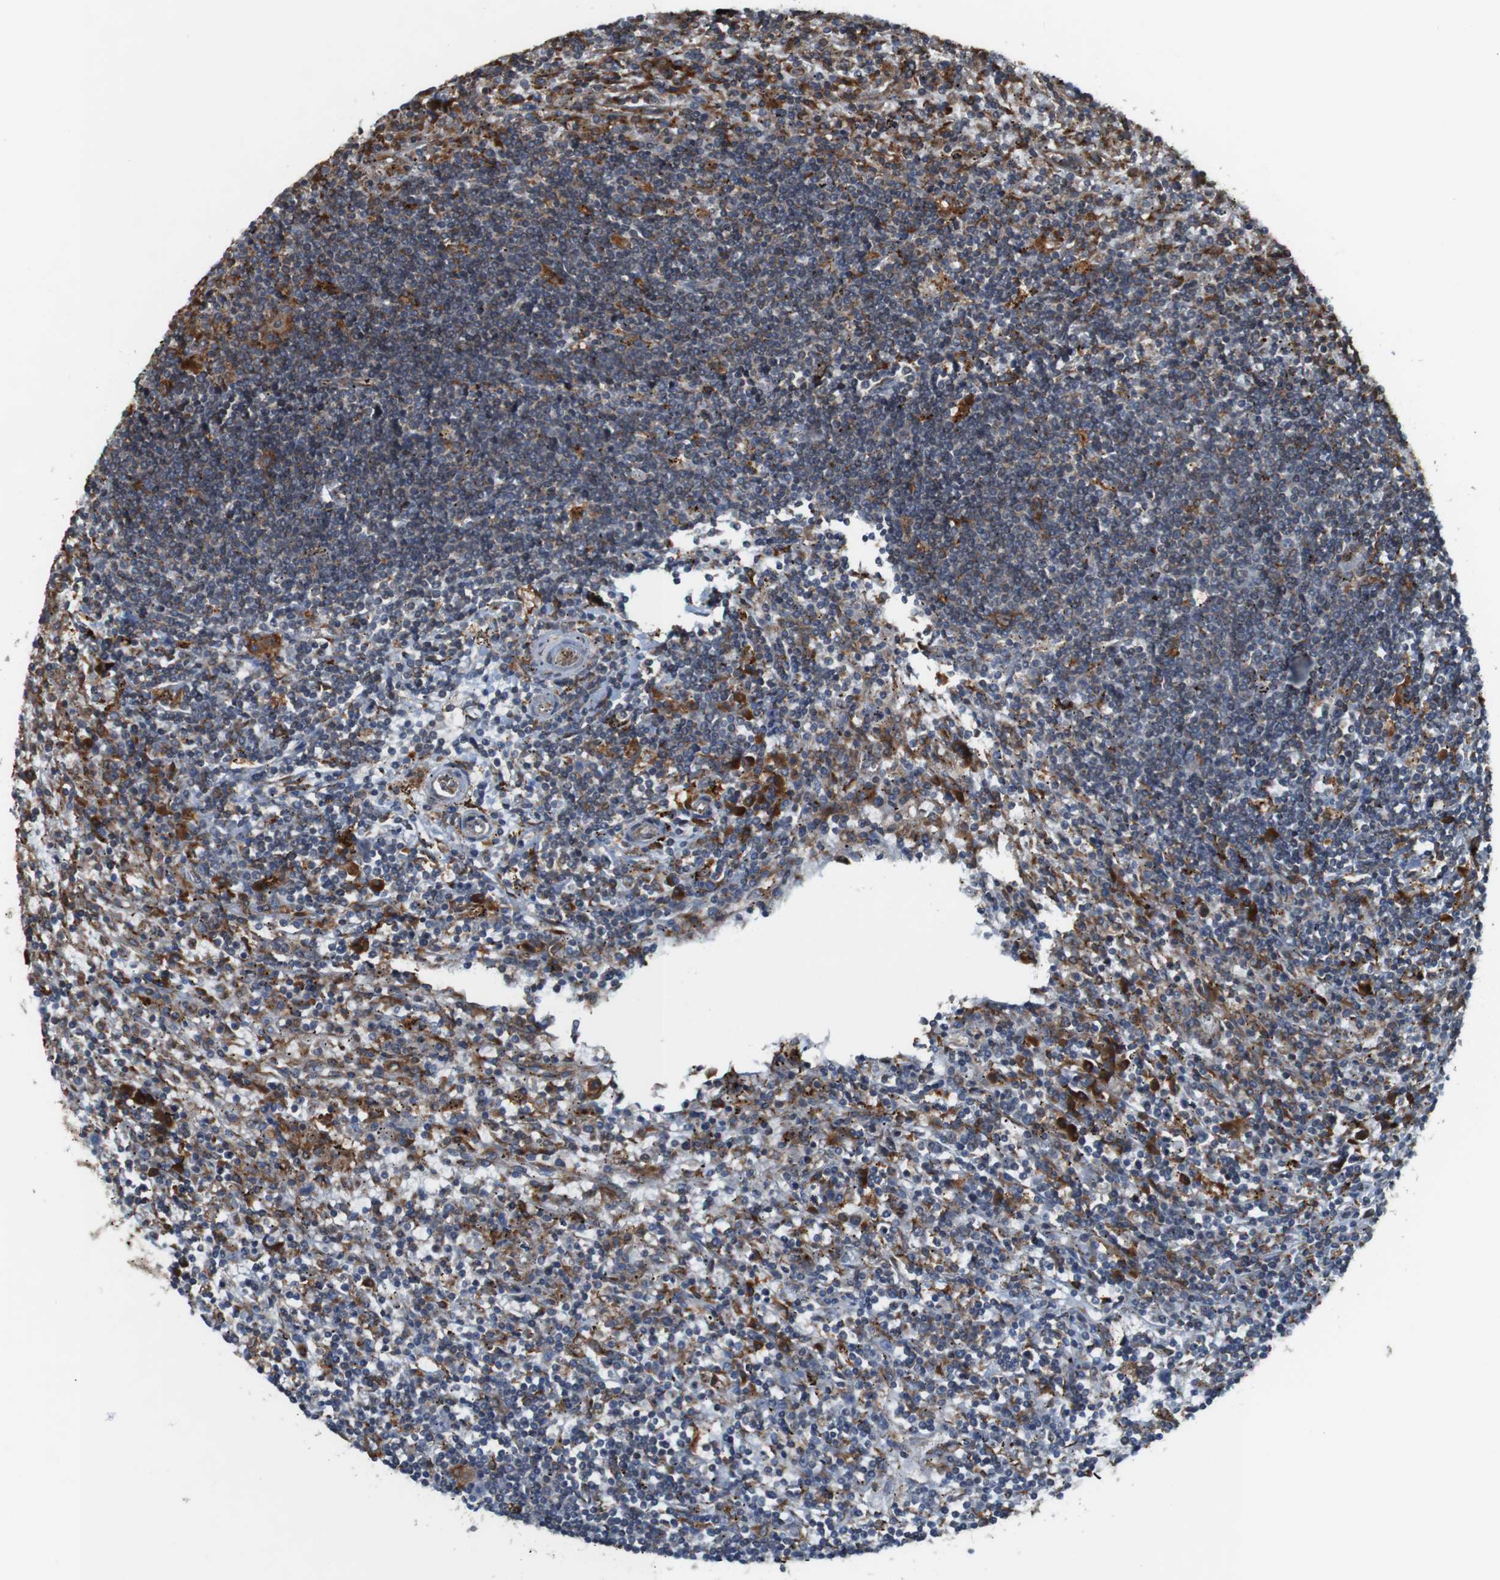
{"staining": {"intensity": "moderate", "quantity": "25%-75%", "location": "cytoplasmic/membranous"}, "tissue": "lymphoma", "cell_type": "Tumor cells", "image_type": "cancer", "snomed": [{"axis": "morphology", "description": "Malignant lymphoma, non-Hodgkin's type, Low grade"}, {"axis": "topography", "description": "Spleen"}], "caption": "The histopathology image demonstrates immunohistochemical staining of lymphoma. There is moderate cytoplasmic/membranous expression is seen in about 25%-75% of tumor cells. The protein of interest is stained brown, and the nuclei are stained in blue (DAB IHC with brightfield microscopy, high magnification).", "gene": "UGGT1", "patient": {"sex": "male", "age": 76}}